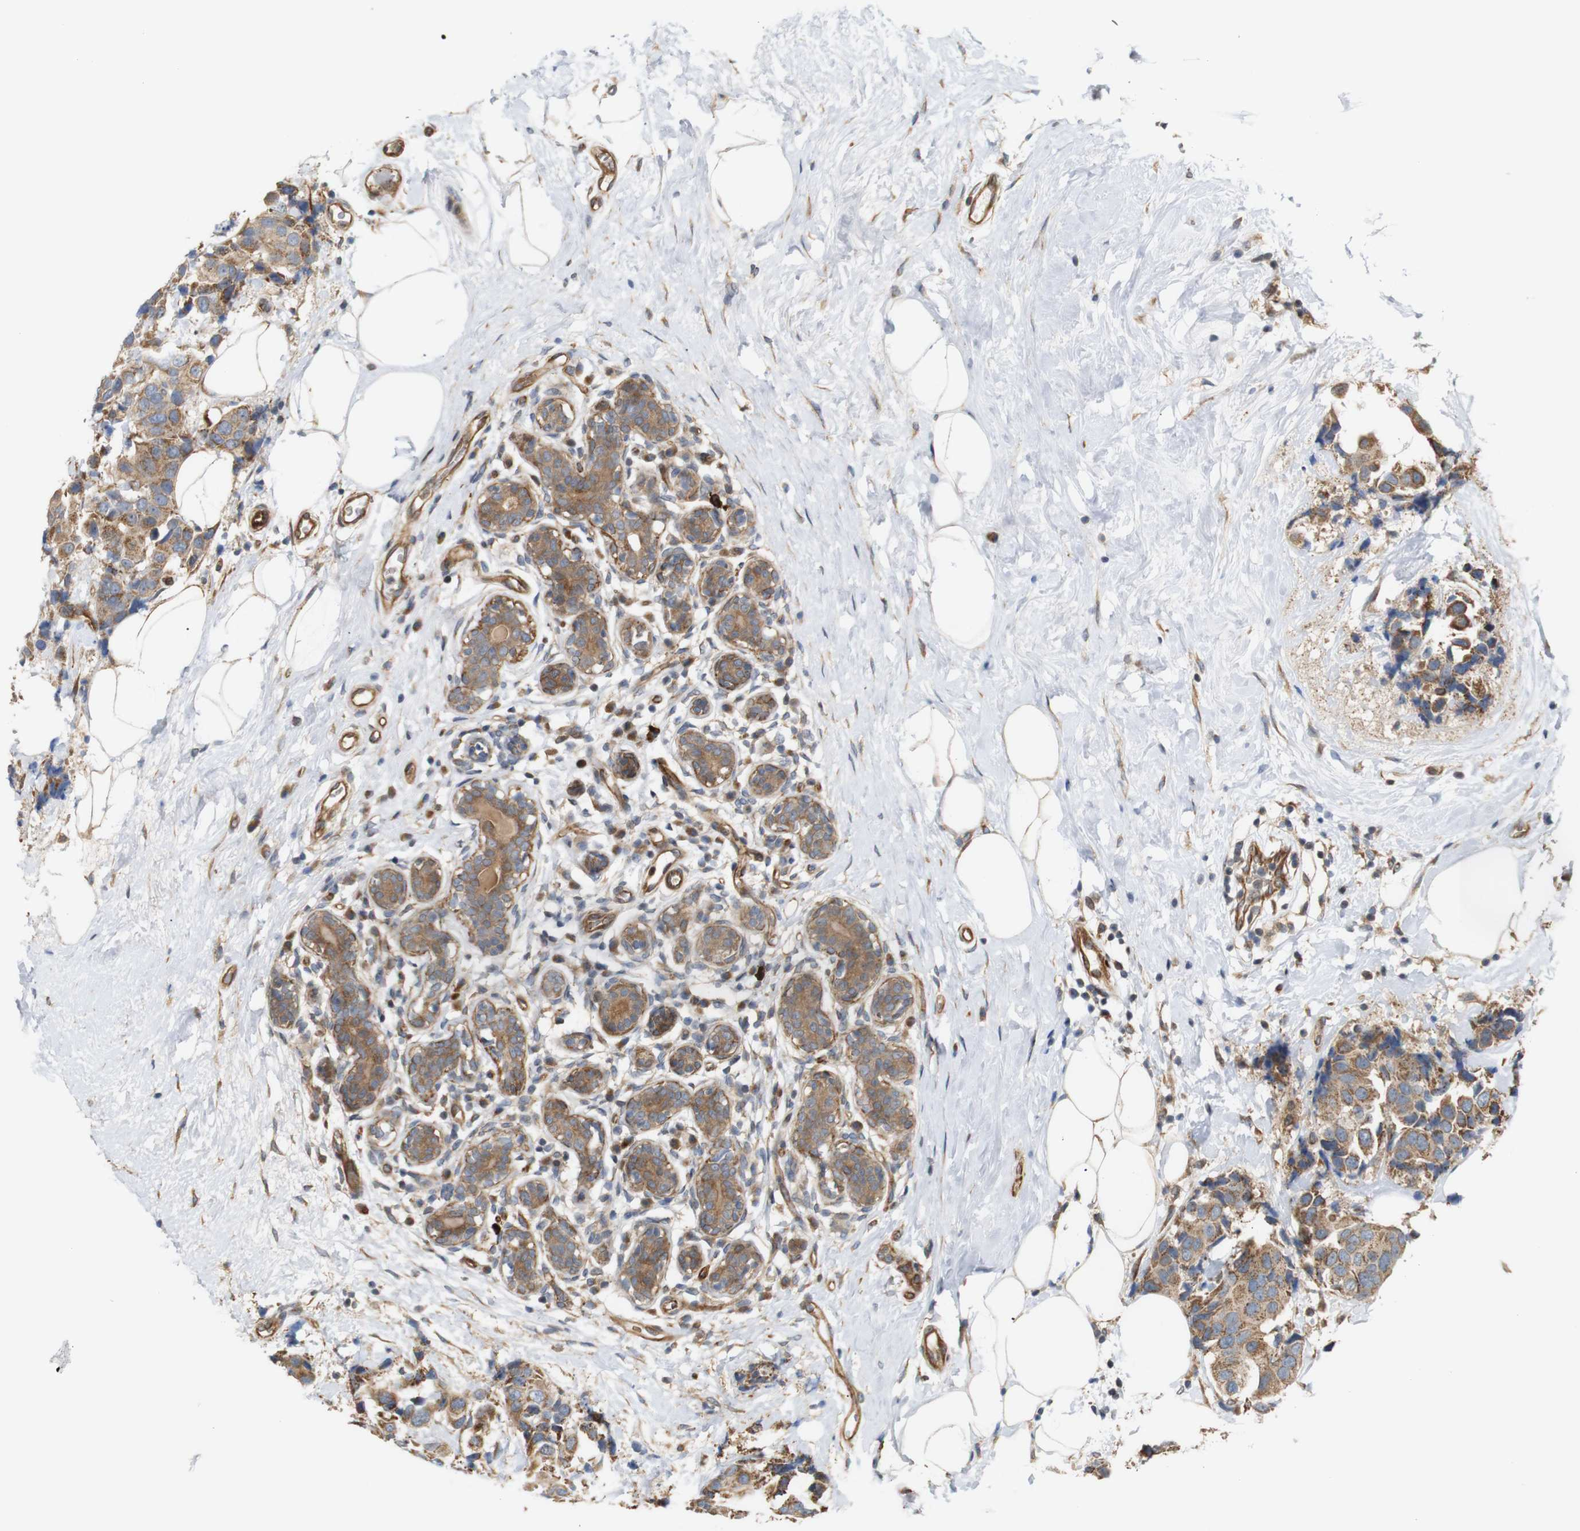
{"staining": {"intensity": "moderate", "quantity": ">75%", "location": "cytoplasmic/membranous"}, "tissue": "breast cancer", "cell_type": "Tumor cells", "image_type": "cancer", "snomed": [{"axis": "morphology", "description": "Normal tissue, NOS"}, {"axis": "morphology", "description": "Duct carcinoma"}, {"axis": "topography", "description": "Breast"}], "caption": "Immunohistochemical staining of invasive ductal carcinoma (breast) displays medium levels of moderate cytoplasmic/membranous expression in about >75% of tumor cells. (DAB IHC, brown staining for protein, blue staining for nuclei).", "gene": "RPTOR", "patient": {"sex": "female", "age": 39}}